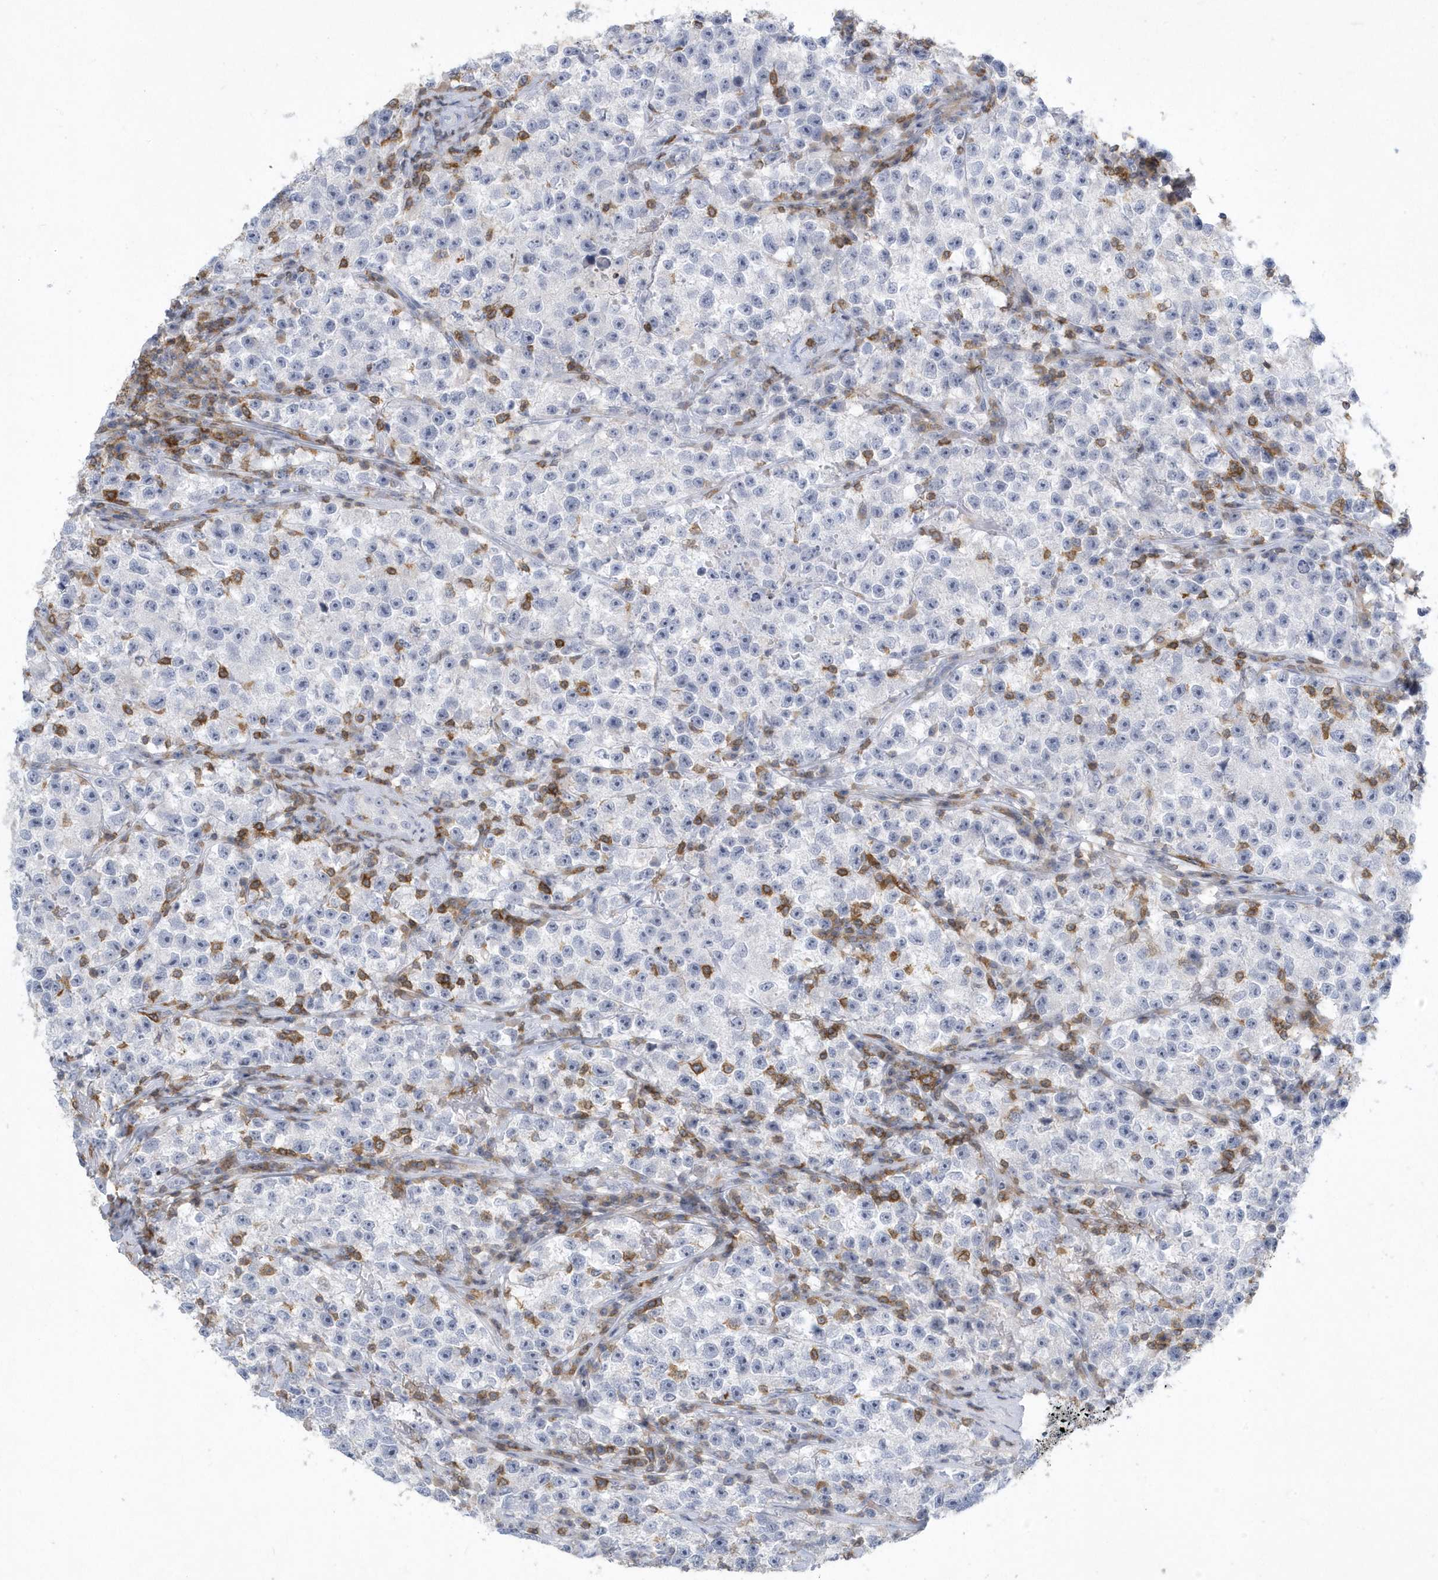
{"staining": {"intensity": "negative", "quantity": "none", "location": "none"}, "tissue": "testis cancer", "cell_type": "Tumor cells", "image_type": "cancer", "snomed": [{"axis": "morphology", "description": "Seminoma, NOS"}, {"axis": "topography", "description": "Testis"}], "caption": "The micrograph exhibits no staining of tumor cells in testis cancer.", "gene": "PSD4", "patient": {"sex": "male", "age": 22}}